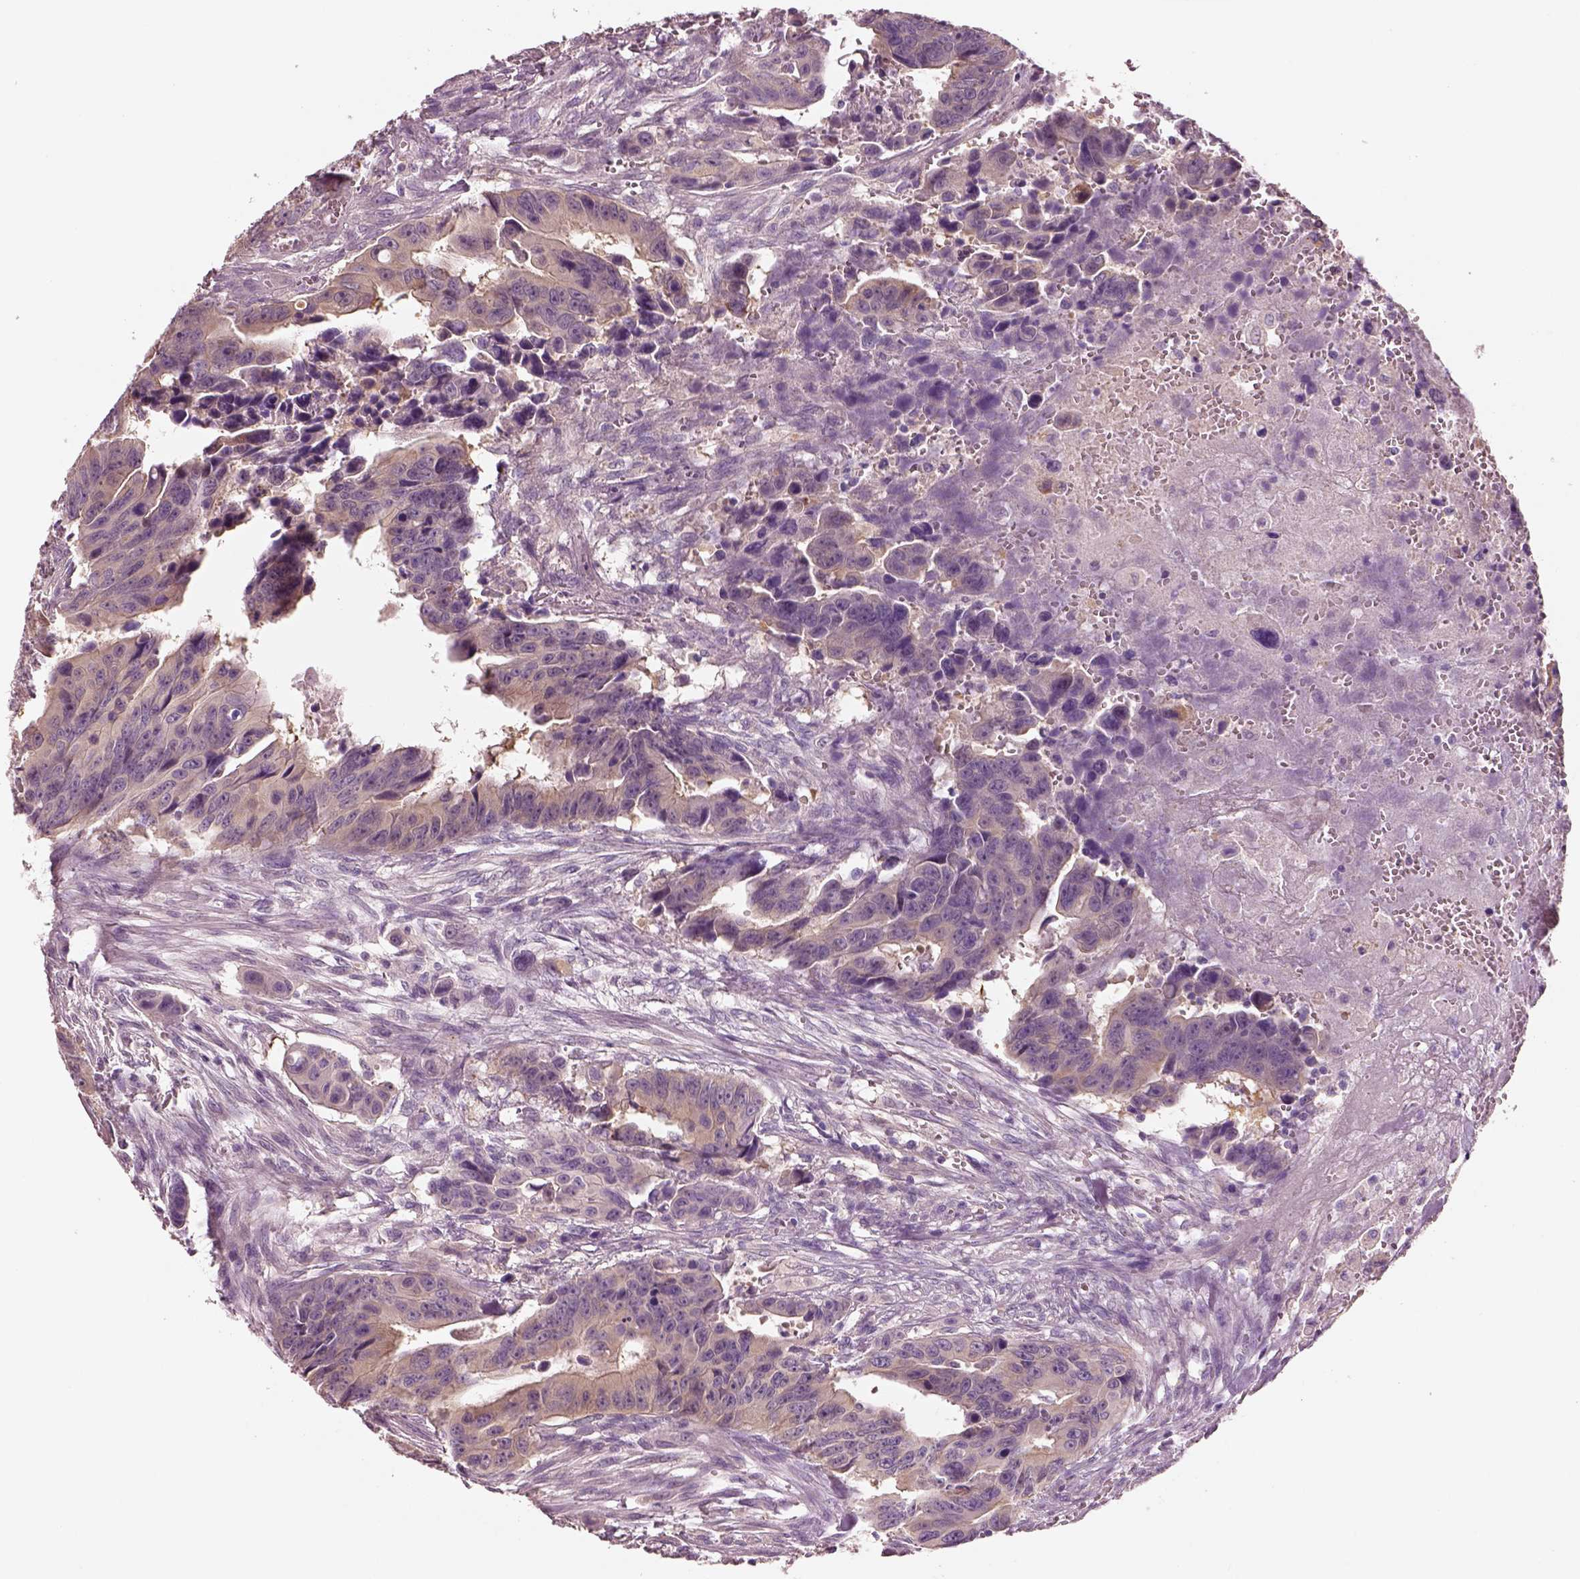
{"staining": {"intensity": "weak", "quantity": ">75%", "location": "cytoplasmic/membranous"}, "tissue": "colorectal cancer", "cell_type": "Tumor cells", "image_type": "cancer", "snomed": [{"axis": "morphology", "description": "Adenocarcinoma, NOS"}, {"axis": "topography", "description": "Colon"}], "caption": "A high-resolution micrograph shows immunohistochemistry staining of colorectal cancer (adenocarcinoma), which displays weak cytoplasmic/membranous positivity in approximately >75% of tumor cells.", "gene": "ELSPBP1", "patient": {"sex": "female", "age": 87}}